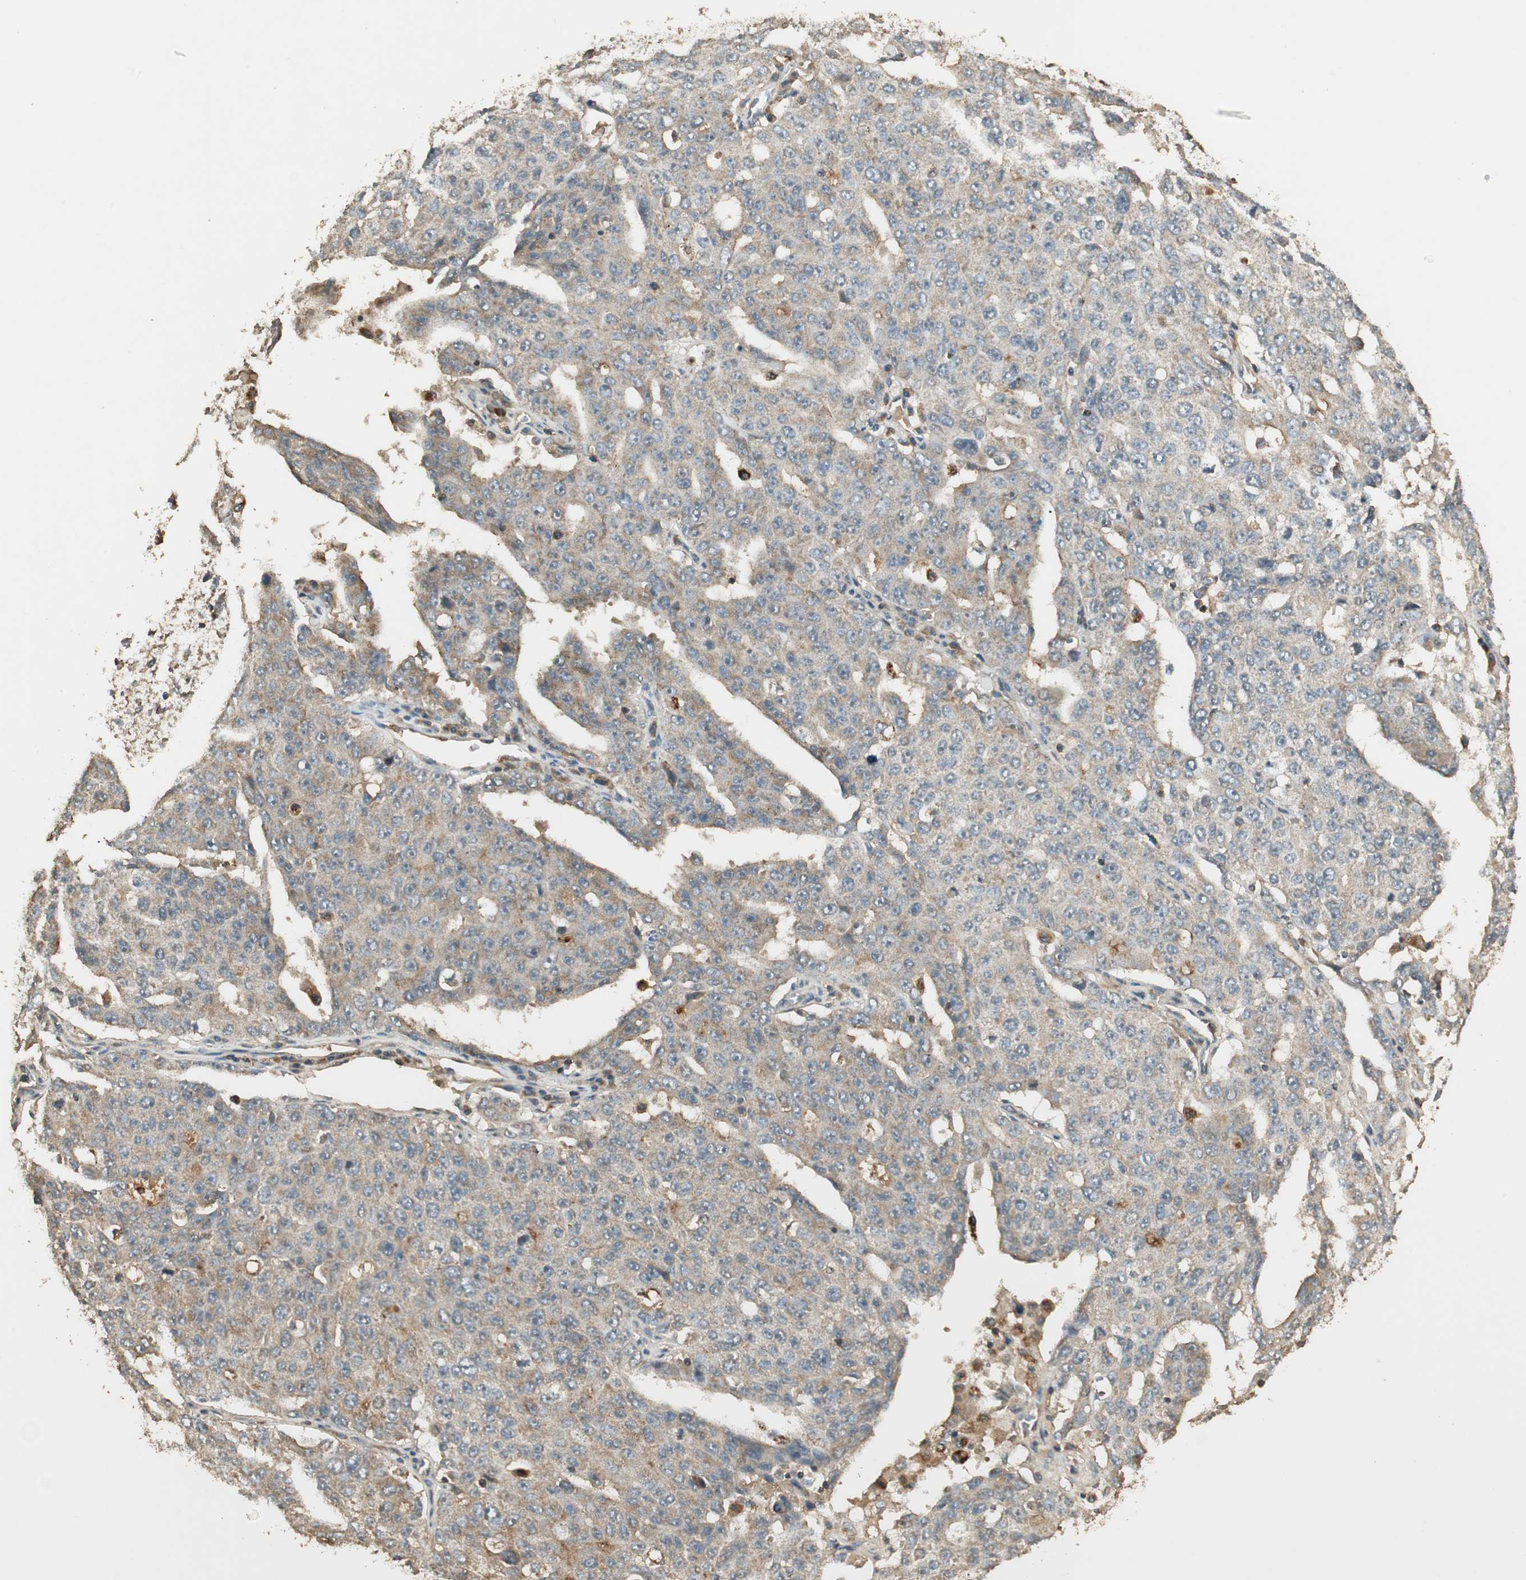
{"staining": {"intensity": "weak", "quantity": "<25%", "location": "cytoplasmic/membranous"}, "tissue": "ovarian cancer", "cell_type": "Tumor cells", "image_type": "cancer", "snomed": [{"axis": "morphology", "description": "Carcinoma, endometroid"}, {"axis": "topography", "description": "Ovary"}], "caption": "This is a image of immunohistochemistry (IHC) staining of ovarian cancer (endometroid carcinoma), which shows no staining in tumor cells.", "gene": "USP2", "patient": {"sex": "female", "age": 62}}